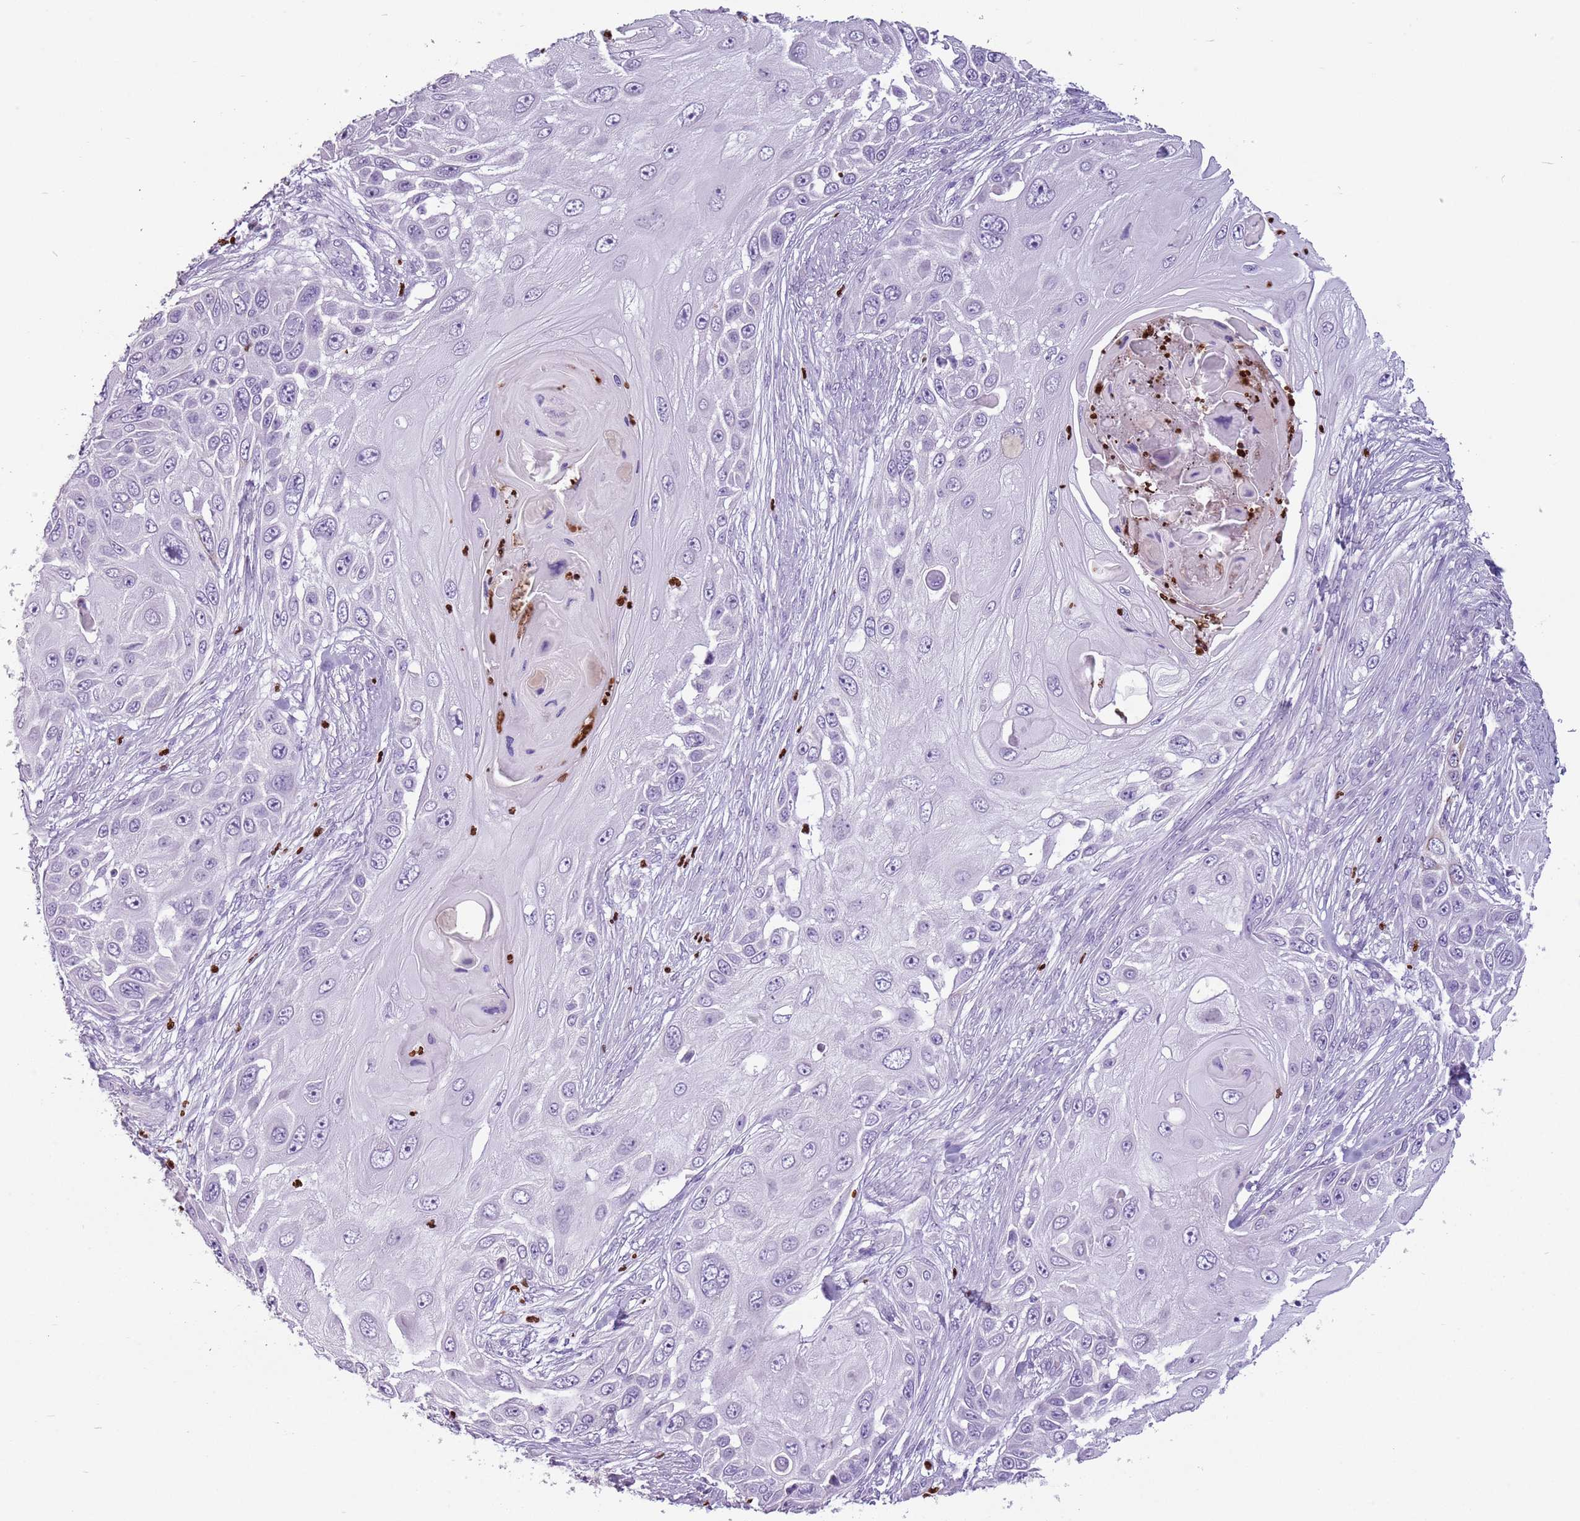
{"staining": {"intensity": "negative", "quantity": "none", "location": "none"}, "tissue": "skin cancer", "cell_type": "Tumor cells", "image_type": "cancer", "snomed": [{"axis": "morphology", "description": "Squamous cell carcinoma, NOS"}, {"axis": "topography", "description": "Skin"}], "caption": "A histopathology image of skin squamous cell carcinoma stained for a protein demonstrates no brown staining in tumor cells.", "gene": "CELF6", "patient": {"sex": "female", "age": 44}}